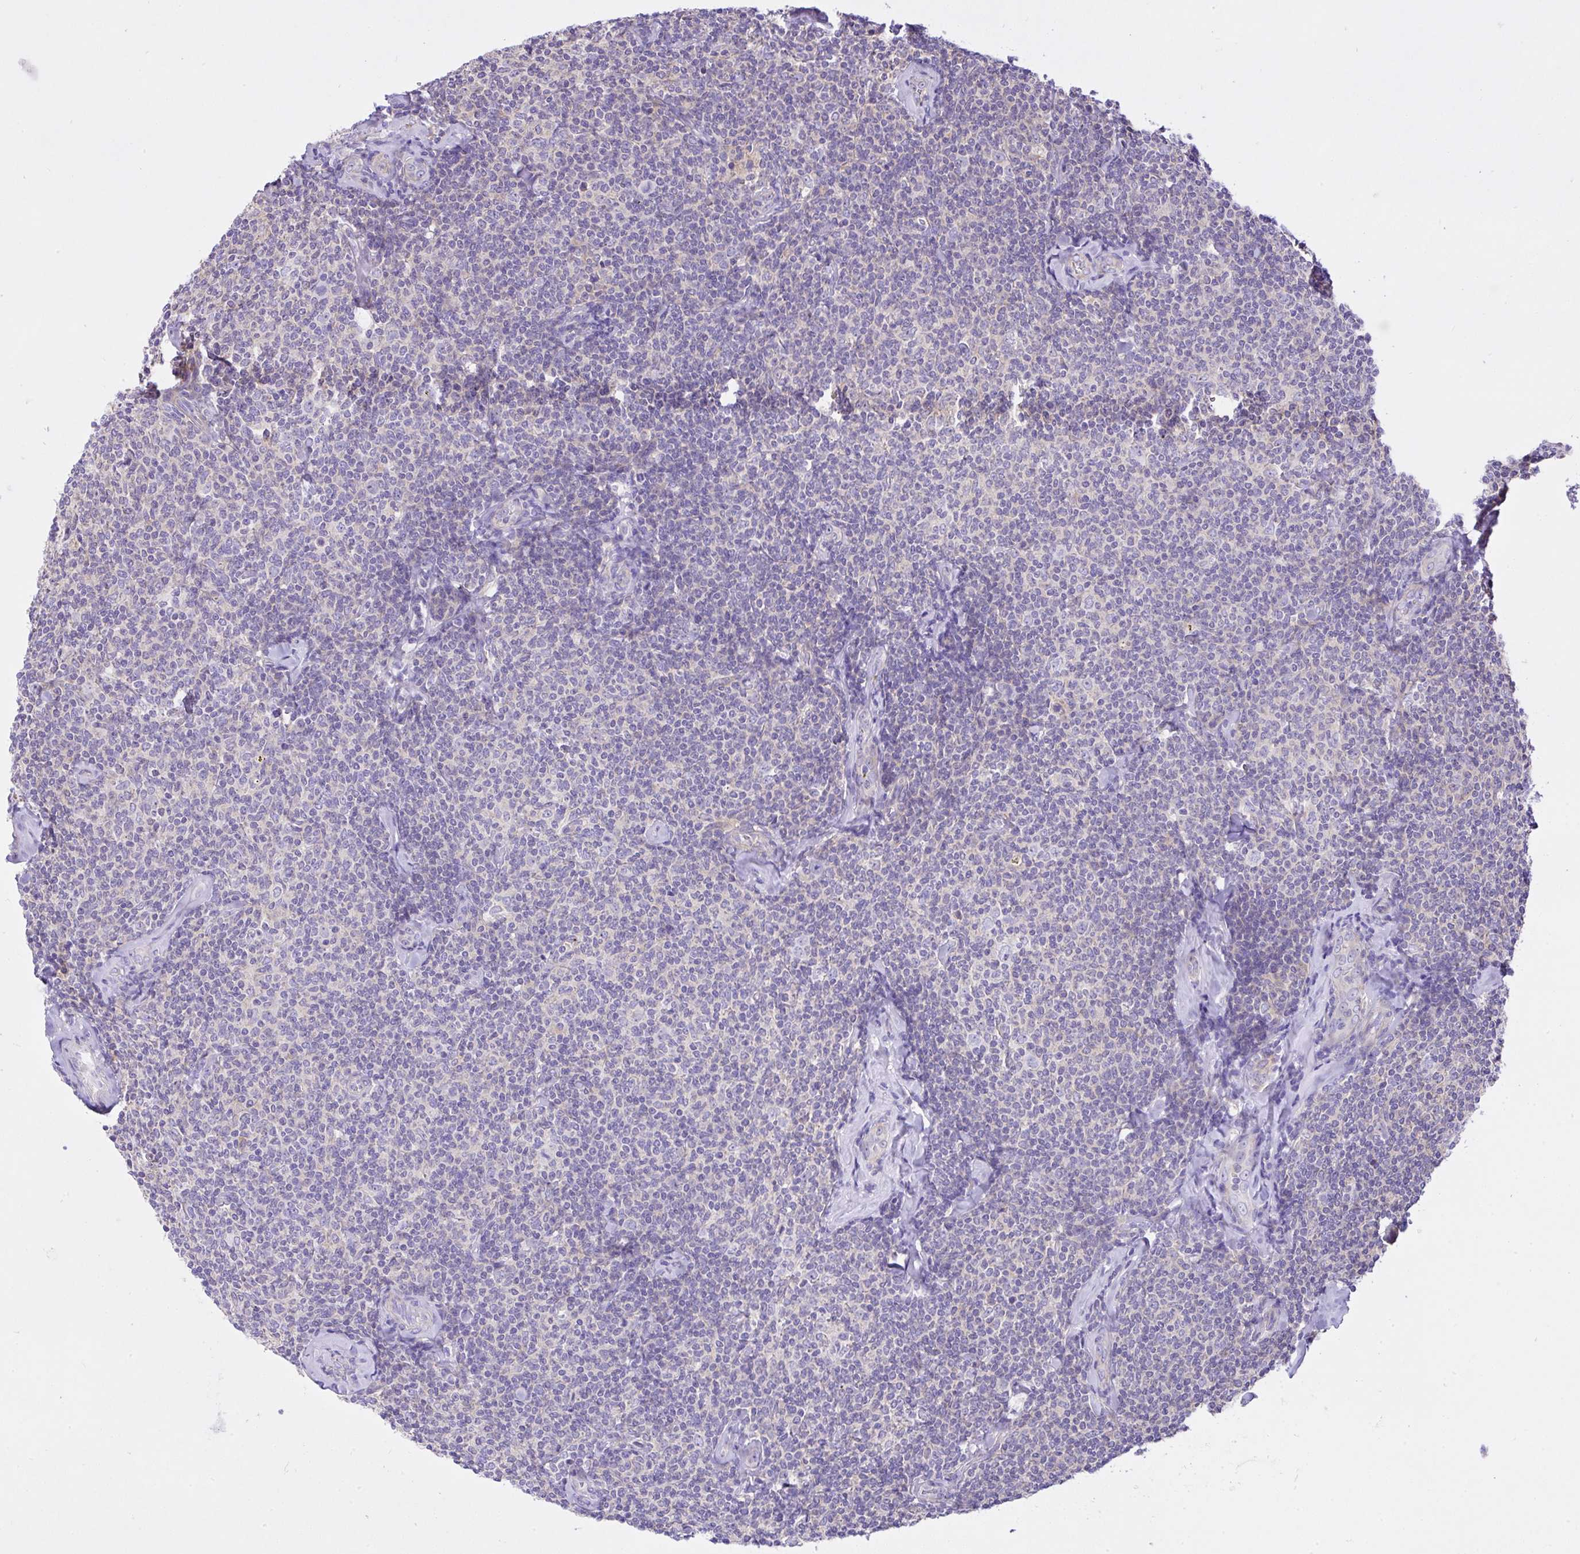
{"staining": {"intensity": "negative", "quantity": "none", "location": "none"}, "tissue": "lymphoma", "cell_type": "Tumor cells", "image_type": "cancer", "snomed": [{"axis": "morphology", "description": "Malignant lymphoma, non-Hodgkin's type, Low grade"}, {"axis": "topography", "description": "Lymph node"}], "caption": "This histopathology image is of lymphoma stained with IHC to label a protein in brown with the nuclei are counter-stained blue. There is no positivity in tumor cells.", "gene": "CCDC142", "patient": {"sex": "female", "age": 56}}